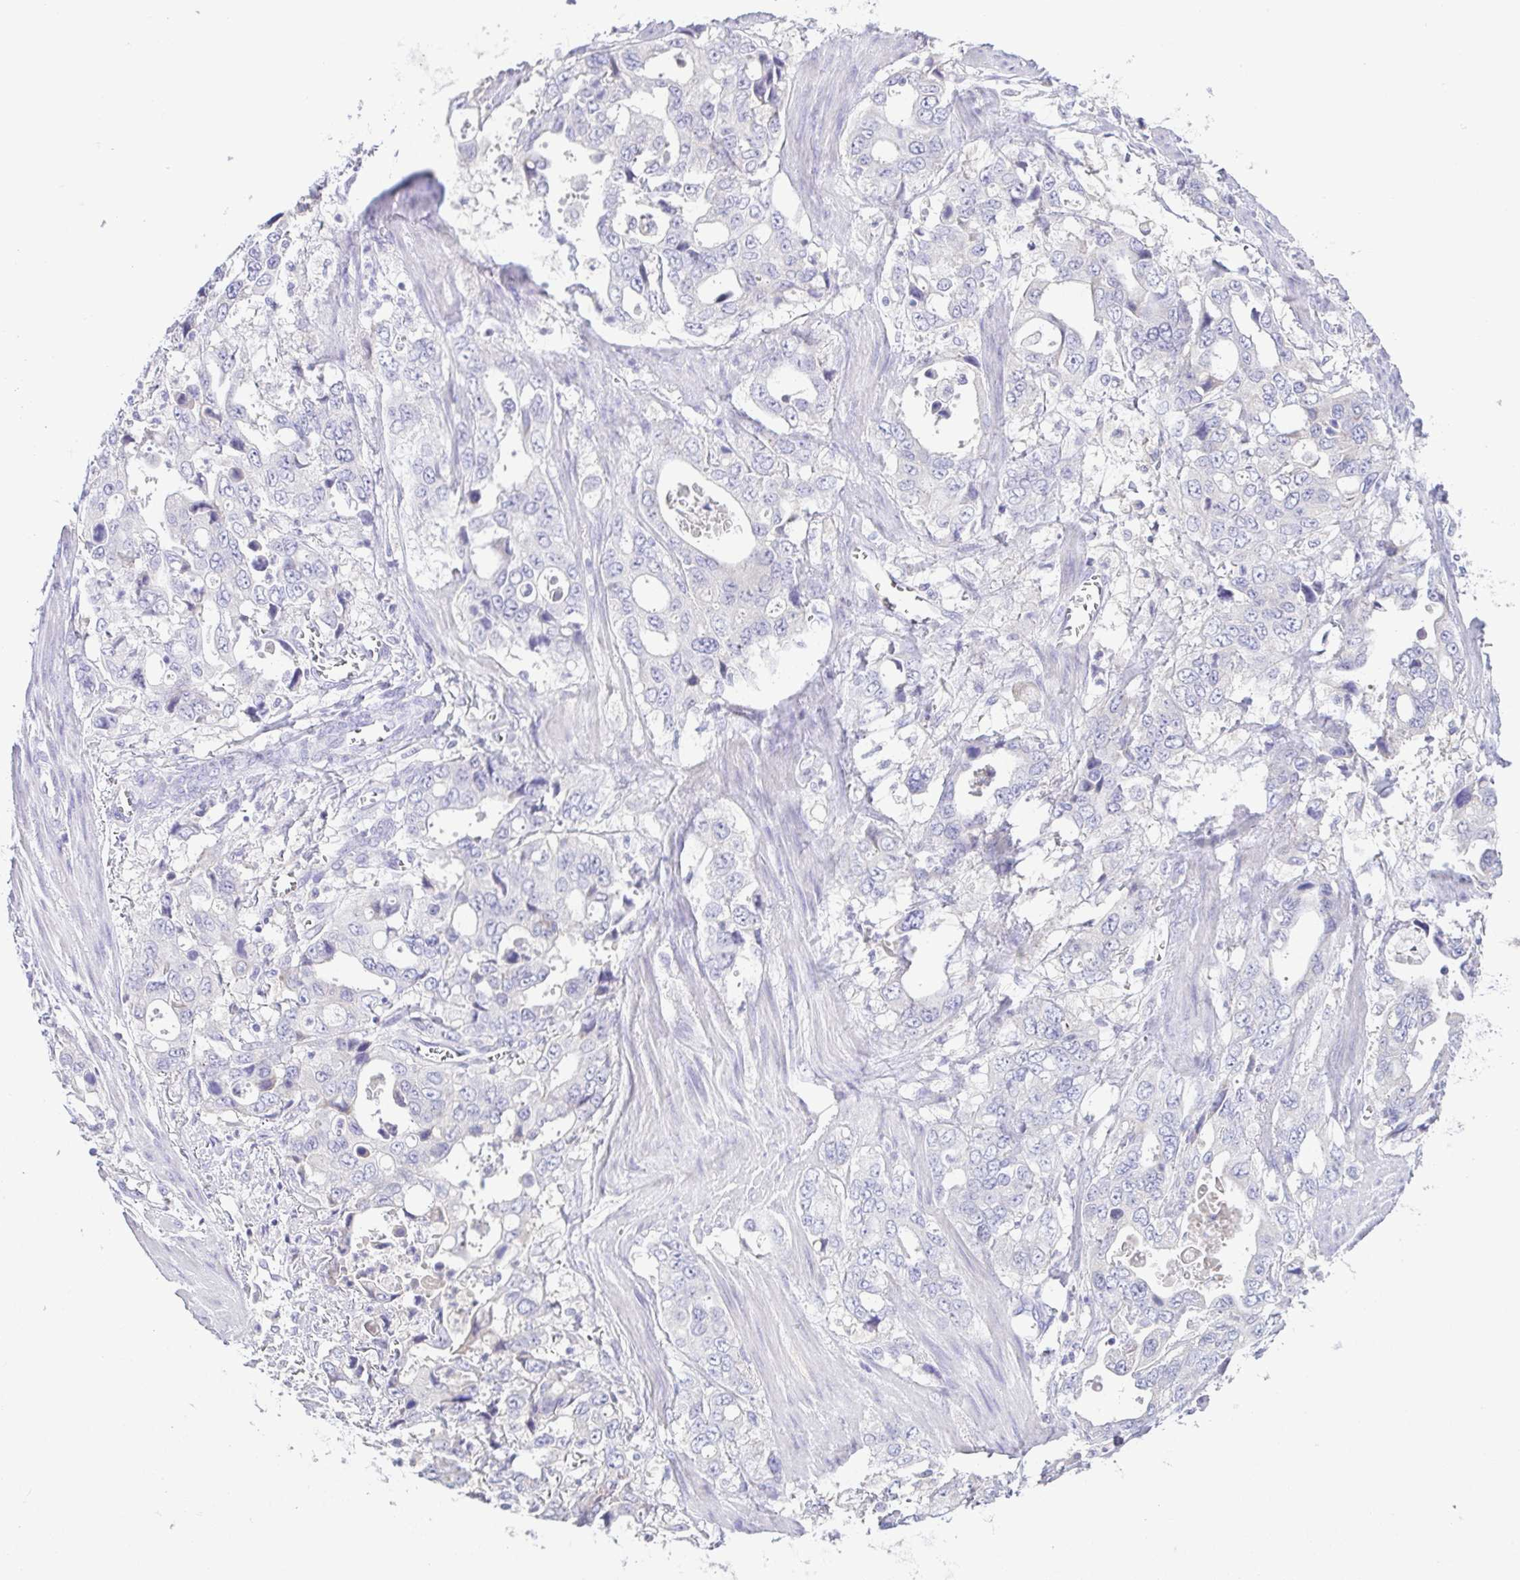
{"staining": {"intensity": "negative", "quantity": "none", "location": "none"}, "tissue": "stomach cancer", "cell_type": "Tumor cells", "image_type": "cancer", "snomed": [{"axis": "morphology", "description": "Adenocarcinoma, NOS"}, {"axis": "topography", "description": "Stomach, upper"}], "caption": "DAB immunohistochemical staining of human adenocarcinoma (stomach) demonstrates no significant staining in tumor cells.", "gene": "A1BG", "patient": {"sex": "male", "age": 74}}